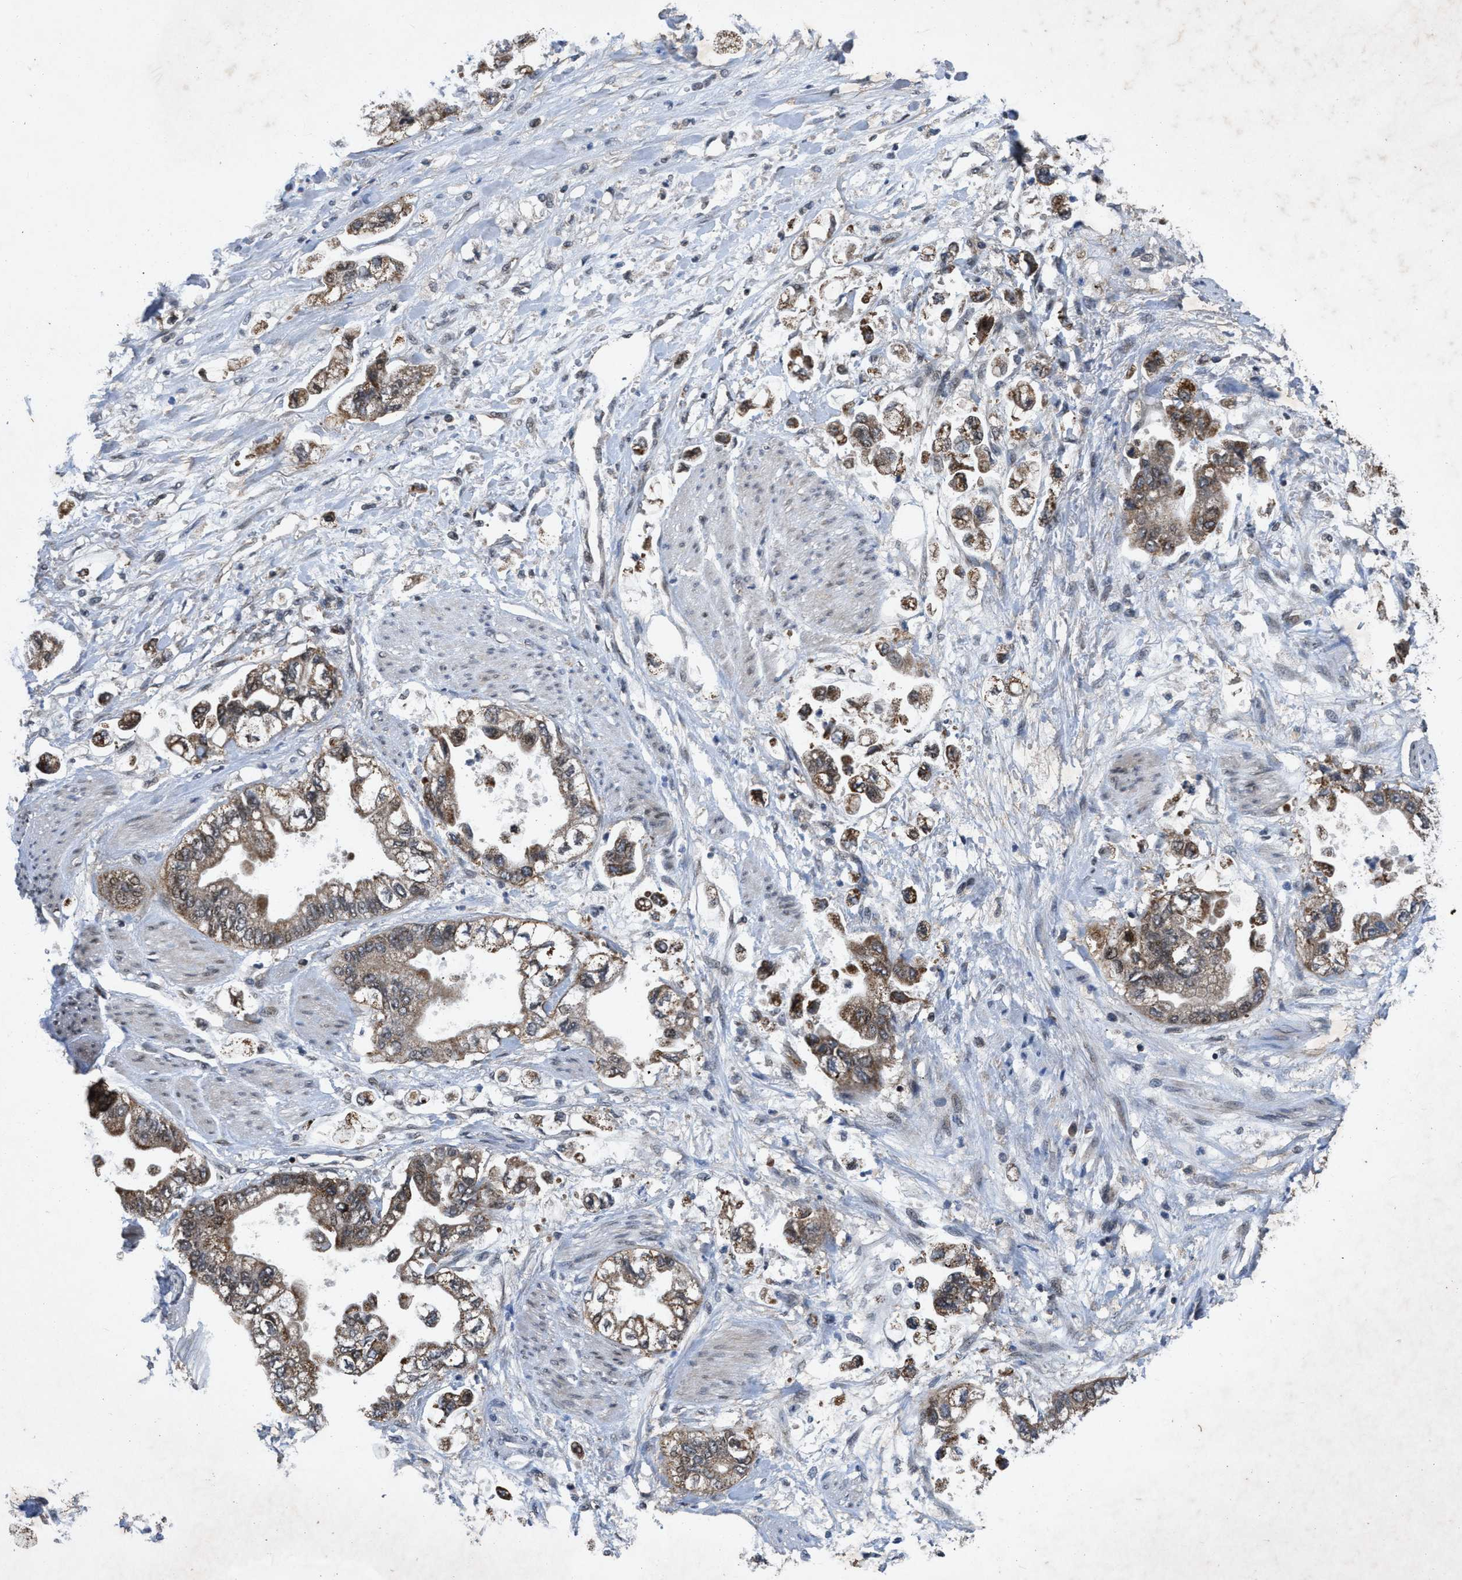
{"staining": {"intensity": "weak", "quantity": ">75%", "location": "cytoplasmic/membranous,nuclear"}, "tissue": "stomach cancer", "cell_type": "Tumor cells", "image_type": "cancer", "snomed": [{"axis": "morphology", "description": "Normal tissue, NOS"}, {"axis": "morphology", "description": "Adenocarcinoma, NOS"}, {"axis": "topography", "description": "Stomach"}], "caption": "Weak cytoplasmic/membranous and nuclear staining is seen in approximately >75% of tumor cells in stomach adenocarcinoma.", "gene": "ZNHIT1", "patient": {"sex": "male", "age": 62}}